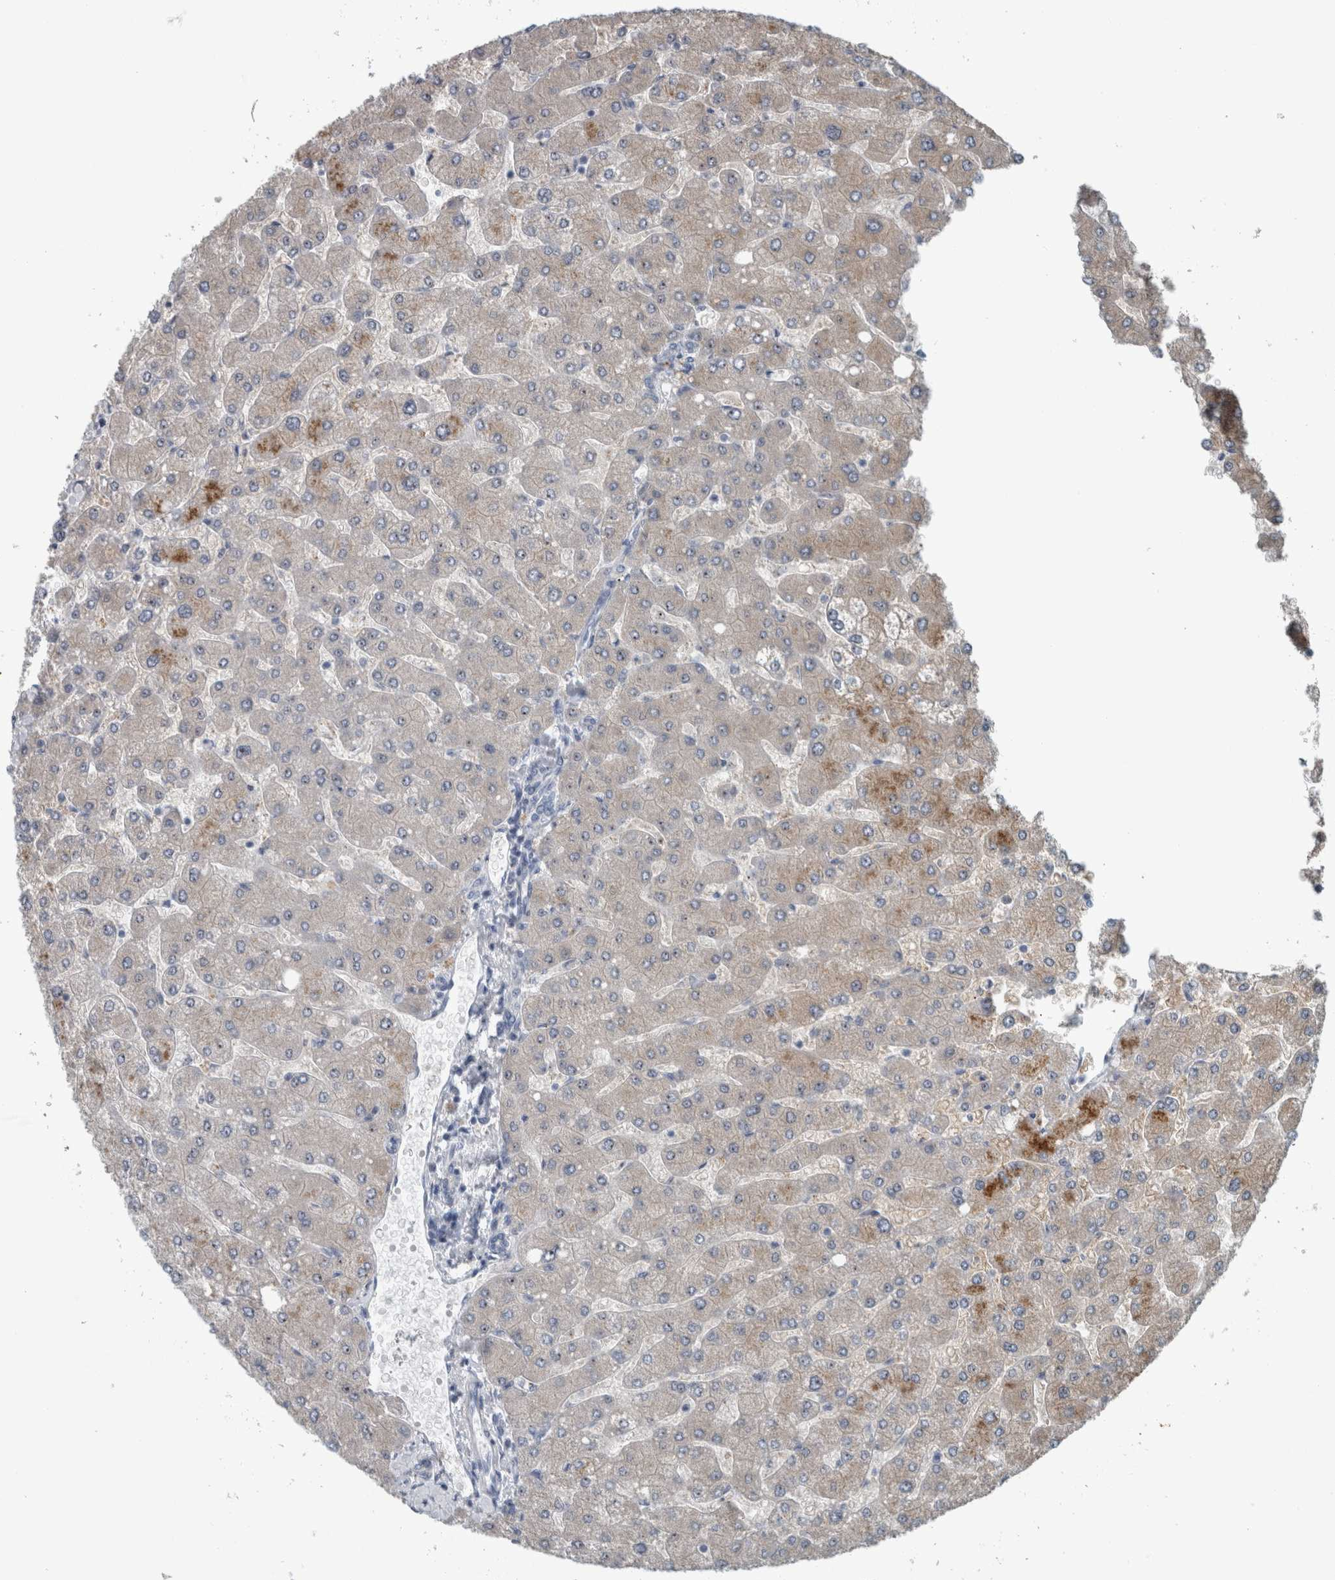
{"staining": {"intensity": "negative", "quantity": "none", "location": "none"}, "tissue": "liver", "cell_type": "Cholangiocytes", "image_type": "normal", "snomed": [{"axis": "morphology", "description": "Normal tissue, NOS"}, {"axis": "topography", "description": "Liver"}], "caption": "High power microscopy photomicrograph of an immunohistochemistry (IHC) histopathology image of benign liver, revealing no significant staining in cholangiocytes.", "gene": "UTP6", "patient": {"sex": "male", "age": 55}}